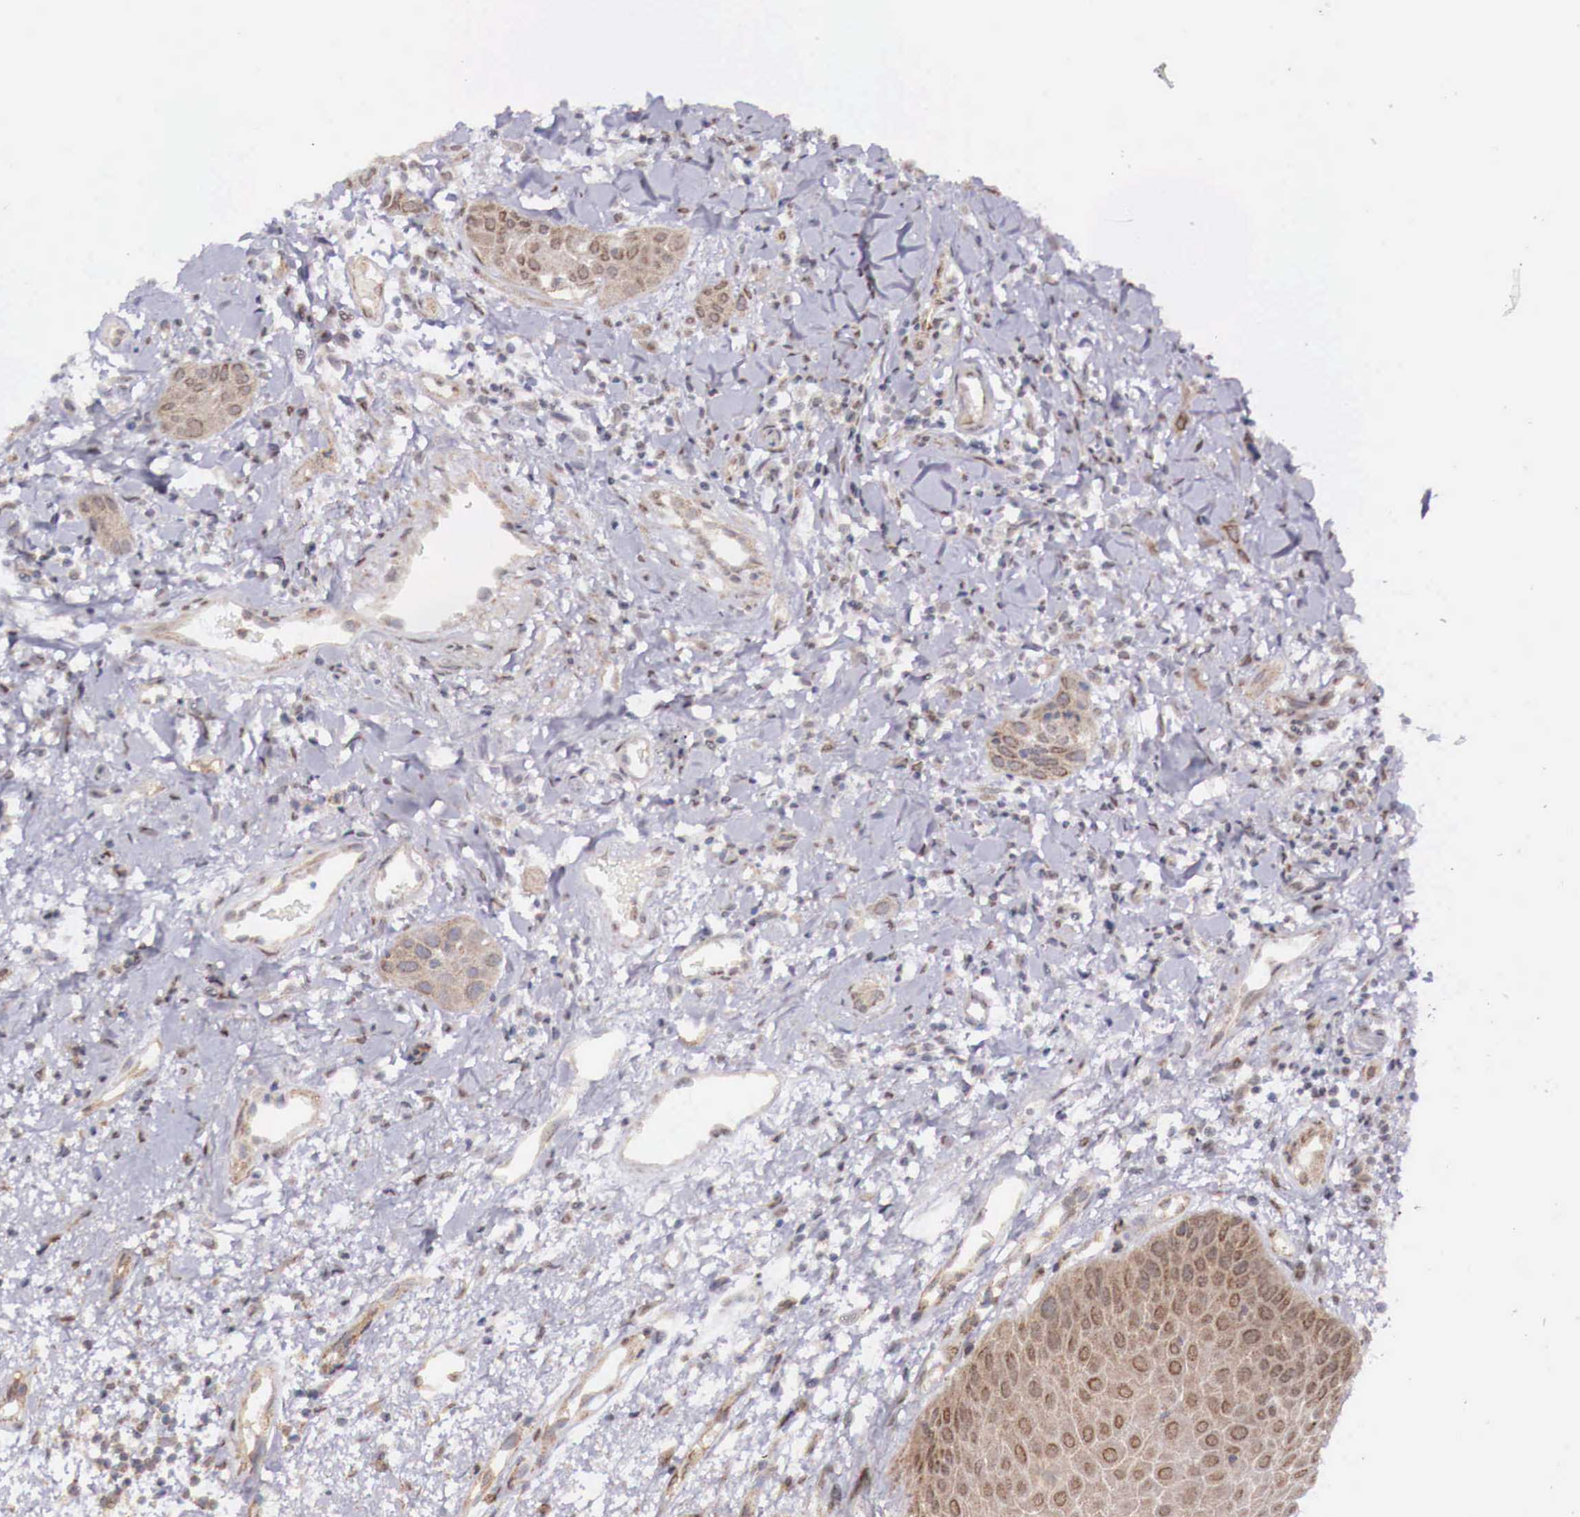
{"staining": {"intensity": "moderate", "quantity": ">75%", "location": "cytoplasmic/membranous,nuclear"}, "tissue": "oral mucosa", "cell_type": "Squamous epithelial cells", "image_type": "normal", "snomed": [{"axis": "morphology", "description": "Normal tissue, NOS"}, {"axis": "topography", "description": "Oral tissue"}], "caption": "Brown immunohistochemical staining in normal human oral mucosa reveals moderate cytoplasmic/membranous,nuclear expression in approximately >75% of squamous epithelial cells. The protein is stained brown, and the nuclei are stained in blue (DAB IHC with brightfield microscopy, high magnification).", "gene": "FOXP2", "patient": {"sex": "male", "age": 54}}